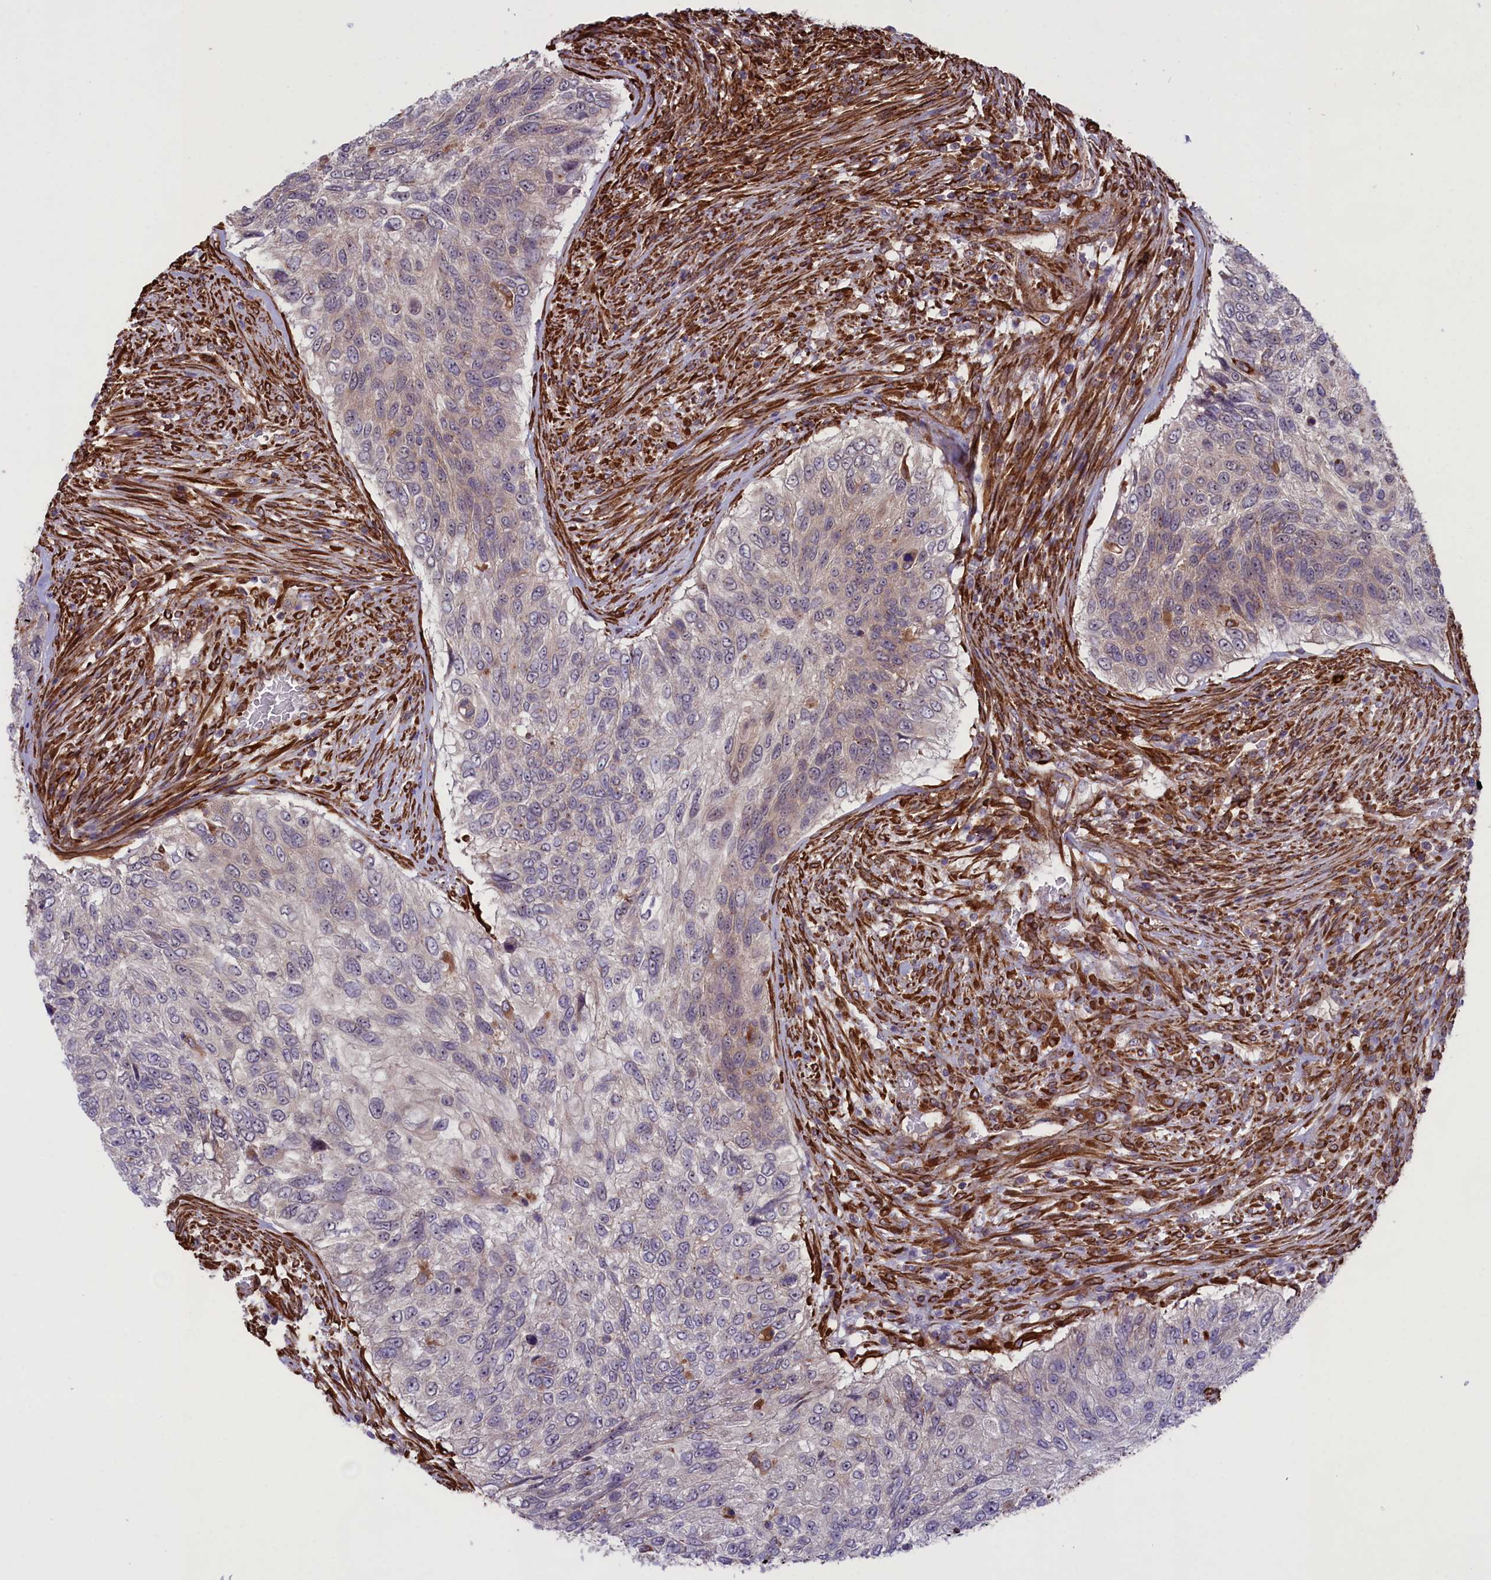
{"staining": {"intensity": "negative", "quantity": "none", "location": "none"}, "tissue": "urothelial cancer", "cell_type": "Tumor cells", "image_type": "cancer", "snomed": [{"axis": "morphology", "description": "Urothelial carcinoma, High grade"}, {"axis": "topography", "description": "Urinary bladder"}], "caption": "A micrograph of human high-grade urothelial carcinoma is negative for staining in tumor cells. The staining was performed using DAB (3,3'-diaminobenzidine) to visualize the protein expression in brown, while the nuclei were stained in blue with hematoxylin (Magnification: 20x).", "gene": "MAN2B1", "patient": {"sex": "female", "age": 60}}